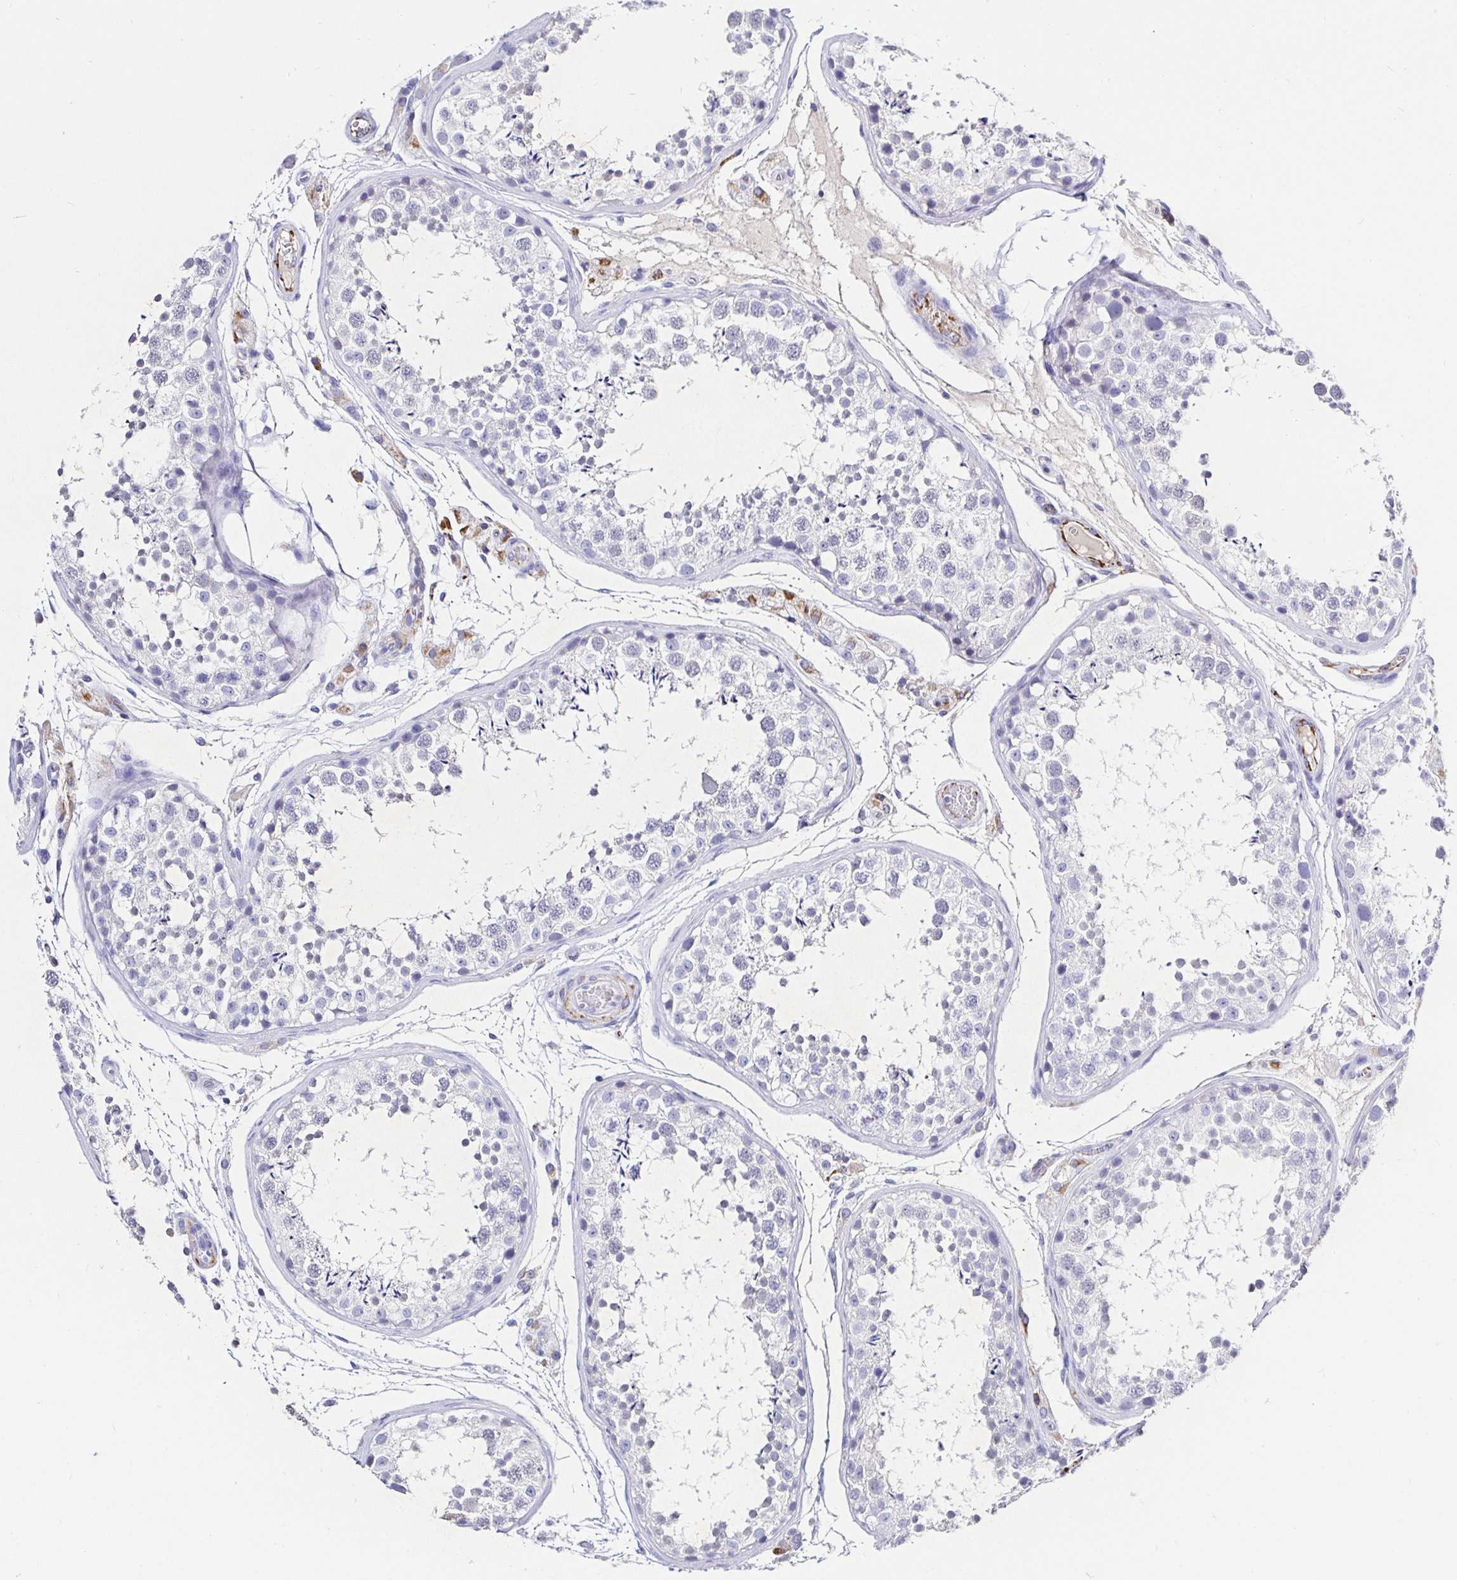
{"staining": {"intensity": "negative", "quantity": "none", "location": "none"}, "tissue": "testis", "cell_type": "Cells in seminiferous ducts", "image_type": "normal", "snomed": [{"axis": "morphology", "description": "Normal tissue, NOS"}, {"axis": "topography", "description": "Testis"}], "caption": "Cells in seminiferous ducts show no significant protein expression in normal testis. (DAB (3,3'-diaminobenzidine) immunohistochemistry, high magnification).", "gene": "MAOA", "patient": {"sex": "male", "age": 29}}